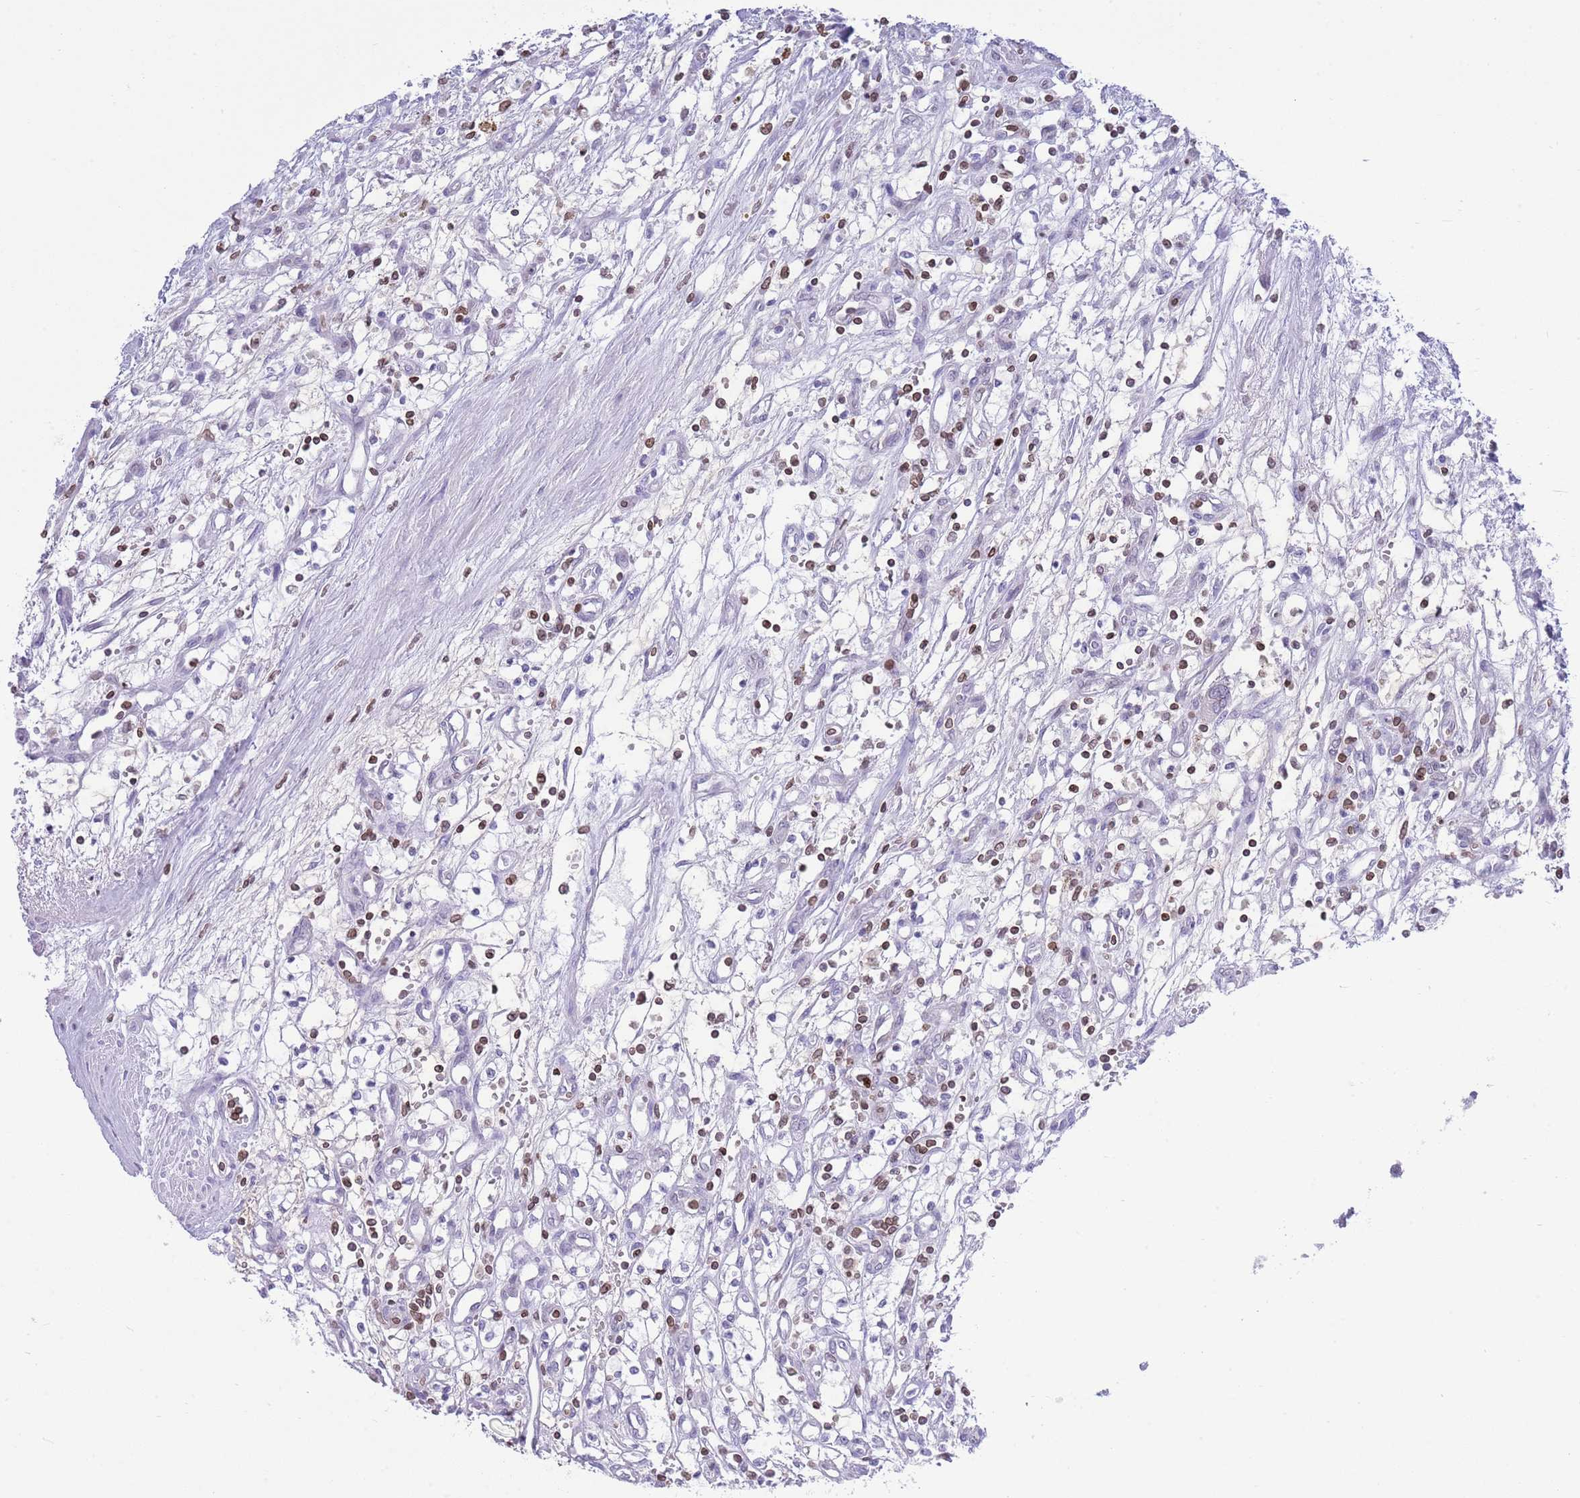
{"staining": {"intensity": "negative", "quantity": "none", "location": "none"}, "tissue": "renal cancer", "cell_type": "Tumor cells", "image_type": "cancer", "snomed": [{"axis": "morphology", "description": "Adenocarcinoma, NOS"}, {"axis": "topography", "description": "Kidney"}], "caption": "Renal cancer (adenocarcinoma) stained for a protein using immunohistochemistry (IHC) demonstrates no staining tumor cells.", "gene": "LBR", "patient": {"sex": "male", "age": 59}}